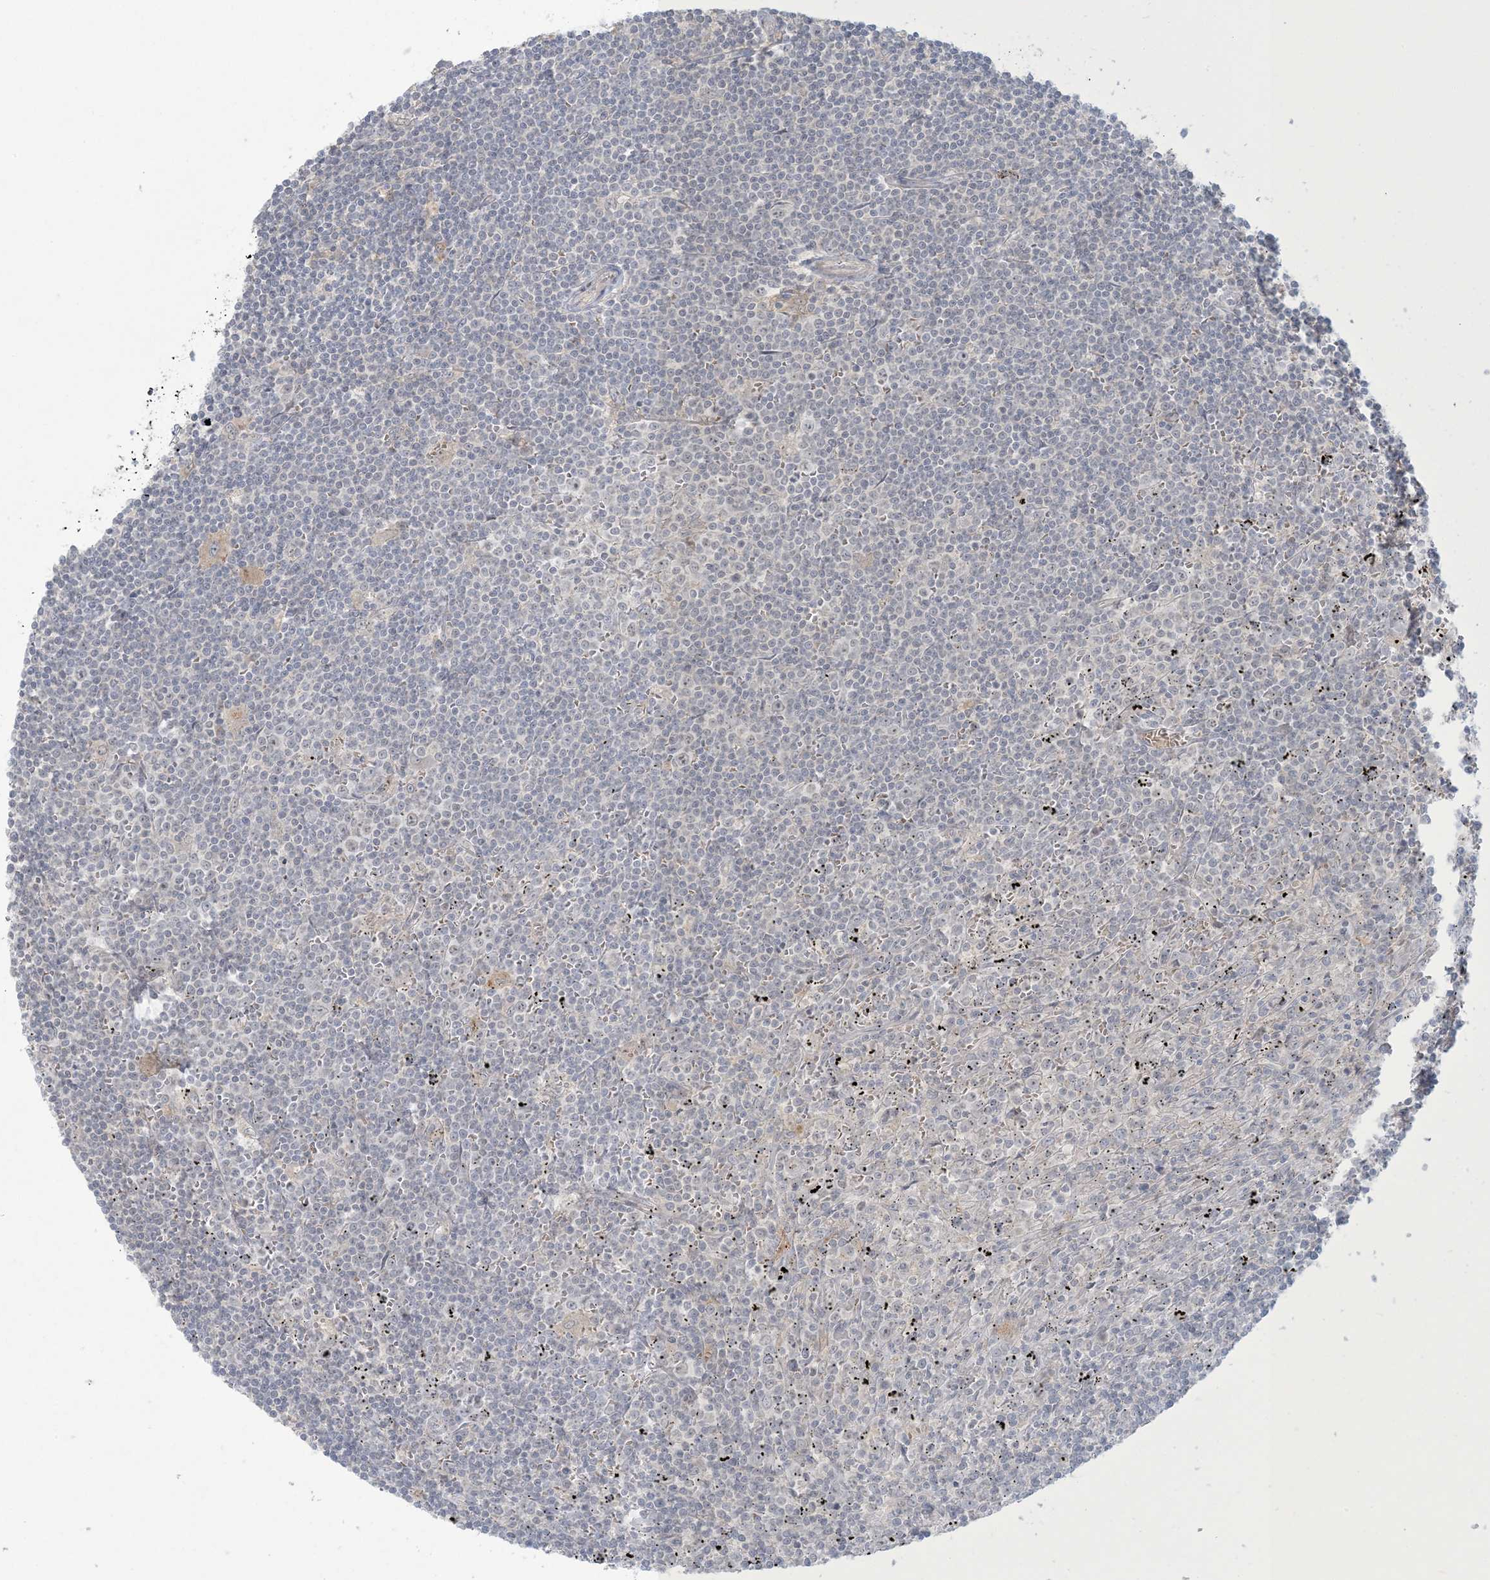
{"staining": {"intensity": "negative", "quantity": "none", "location": "none"}, "tissue": "lymphoma", "cell_type": "Tumor cells", "image_type": "cancer", "snomed": [{"axis": "morphology", "description": "Malignant lymphoma, non-Hodgkin's type, Low grade"}, {"axis": "topography", "description": "Spleen"}], "caption": "Tumor cells show no significant protein positivity in lymphoma.", "gene": "NRBP2", "patient": {"sex": "male", "age": 76}}